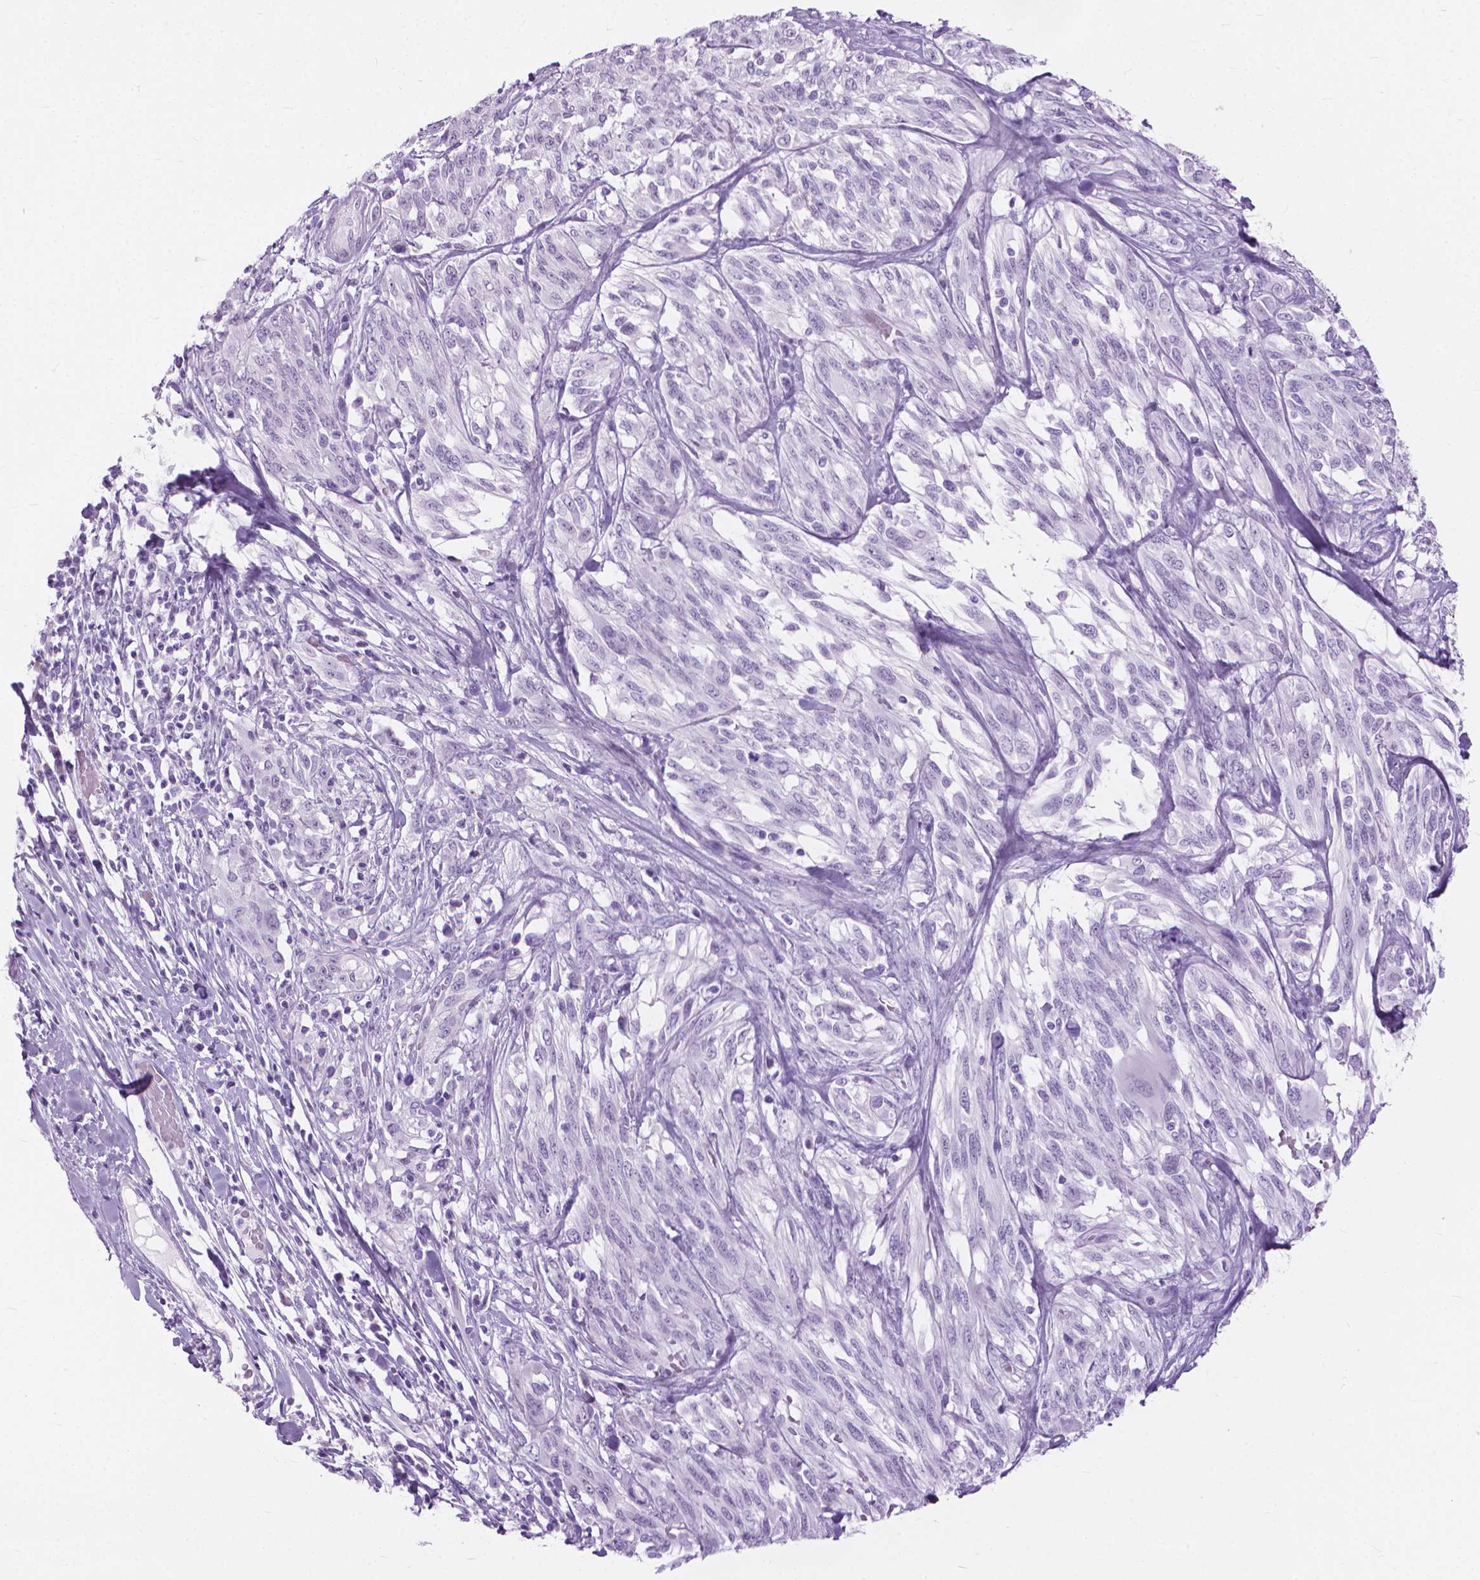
{"staining": {"intensity": "negative", "quantity": "none", "location": "none"}, "tissue": "melanoma", "cell_type": "Tumor cells", "image_type": "cancer", "snomed": [{"axis": "morphology", "description": "Malignant melanoma, NOS"}, {"axis": "topography", "description": "Skin"}], "caption": "Micrograph shows no protein positivity in tumor cells of malignant melanoma tissue.", "gene": "HTR2B", "patient": {"sex": "female", "age": 91}}